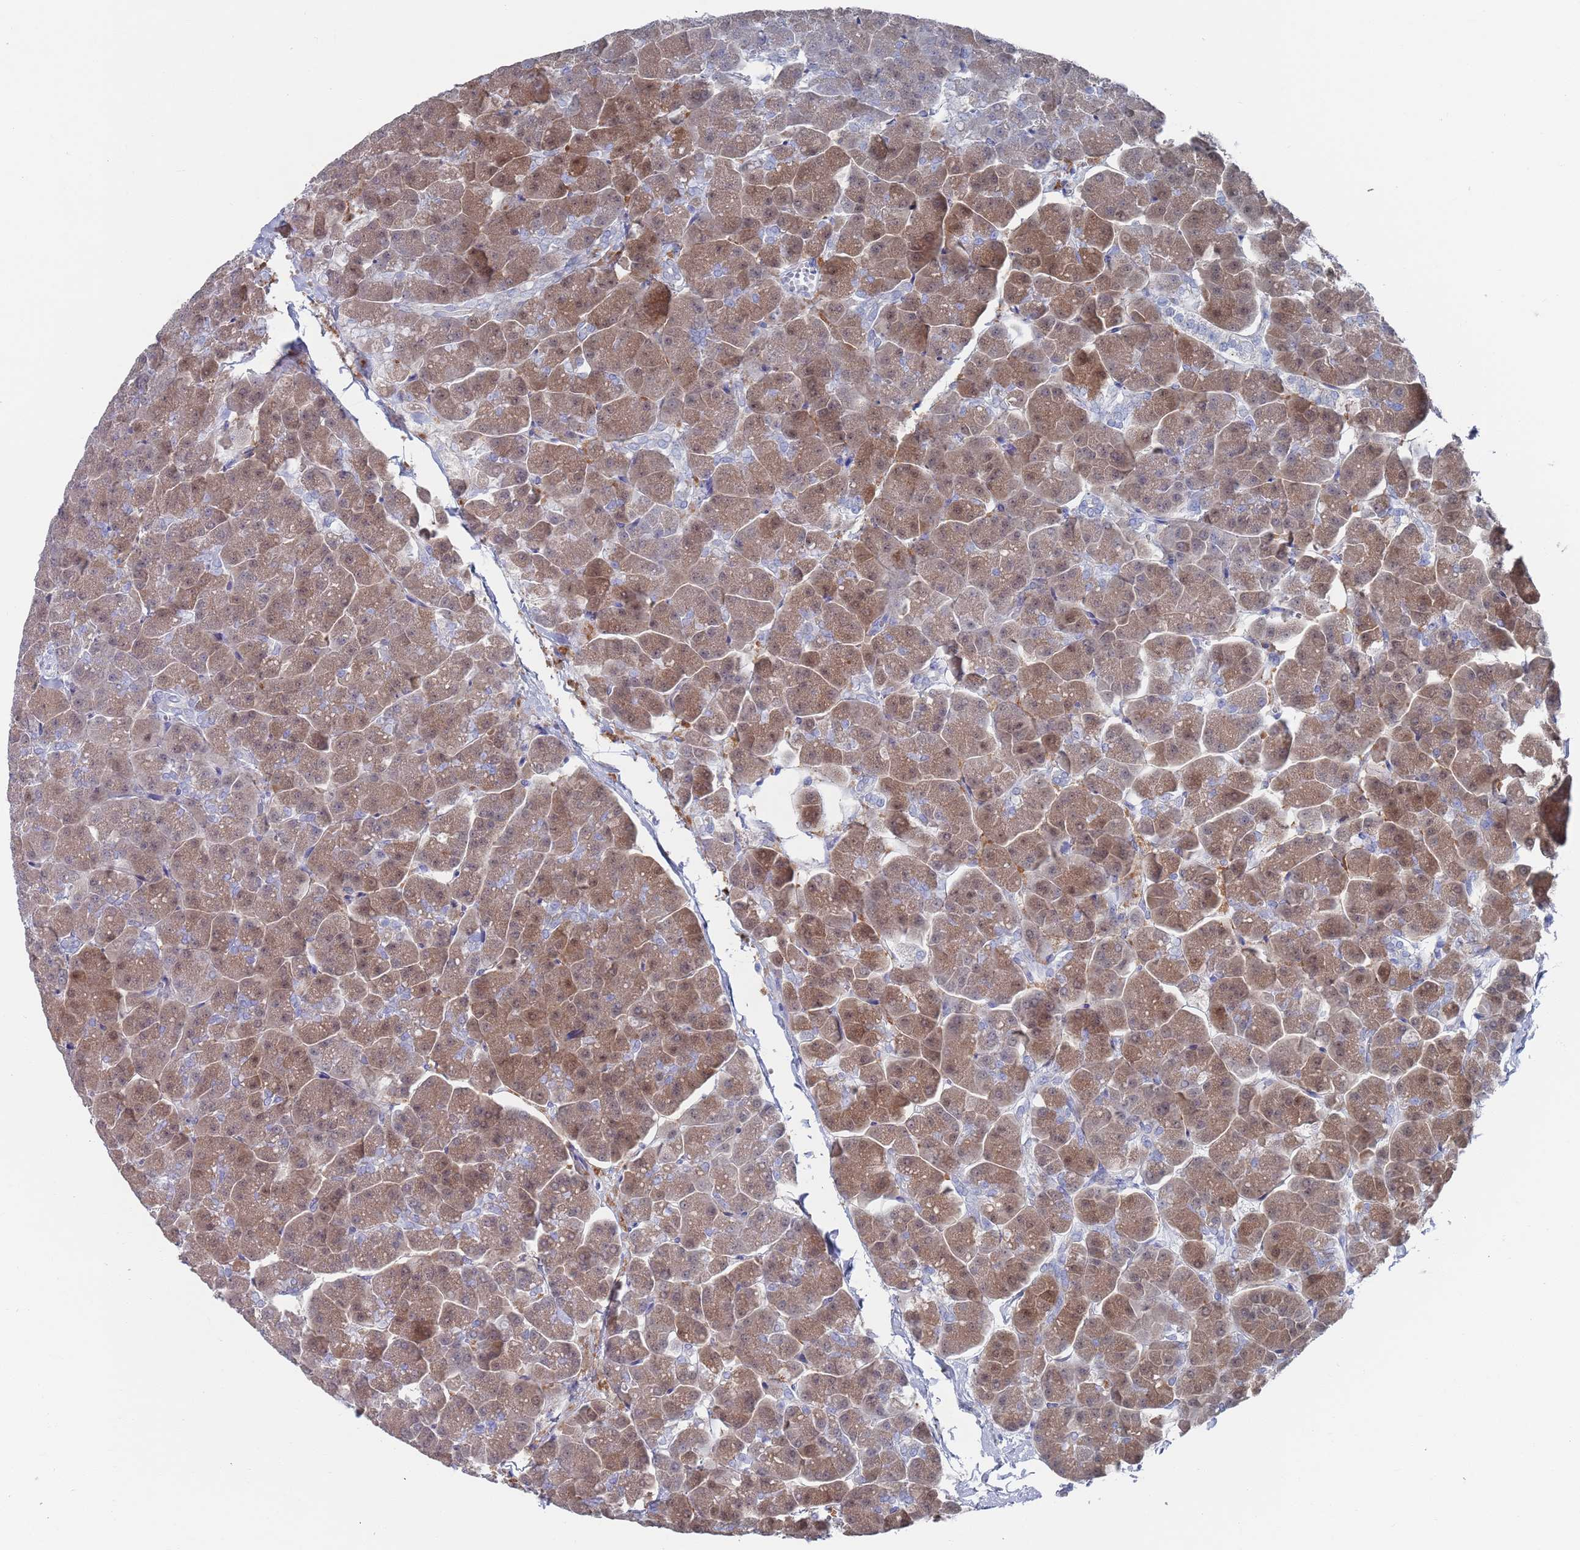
{"staining": {"intensity": "moderate", "quantity": ">75%", "location": "cytoplasmic/membranous,nuclear"}, "tissue": "pancreas", "cell_type": "Exocrine glandular cells", "image_type": "normal", "snomed": [{"axis": "morphology", "description": "Normal tissue, NOS"}, {"axis": "topography", "description": "Pancreas"}, {"axis": "topography", "description": "Peripheral nerve tissue"}], "caption": "Immunohistochemical staining of unremarkable human pancreas reveals medium levels of moderate cytoplasmic/membranous,nuclear expression in about >75% of exocrine glandular cells.", "gene": "MAT1A", "patient": {"sex": "male", "age": 54}}